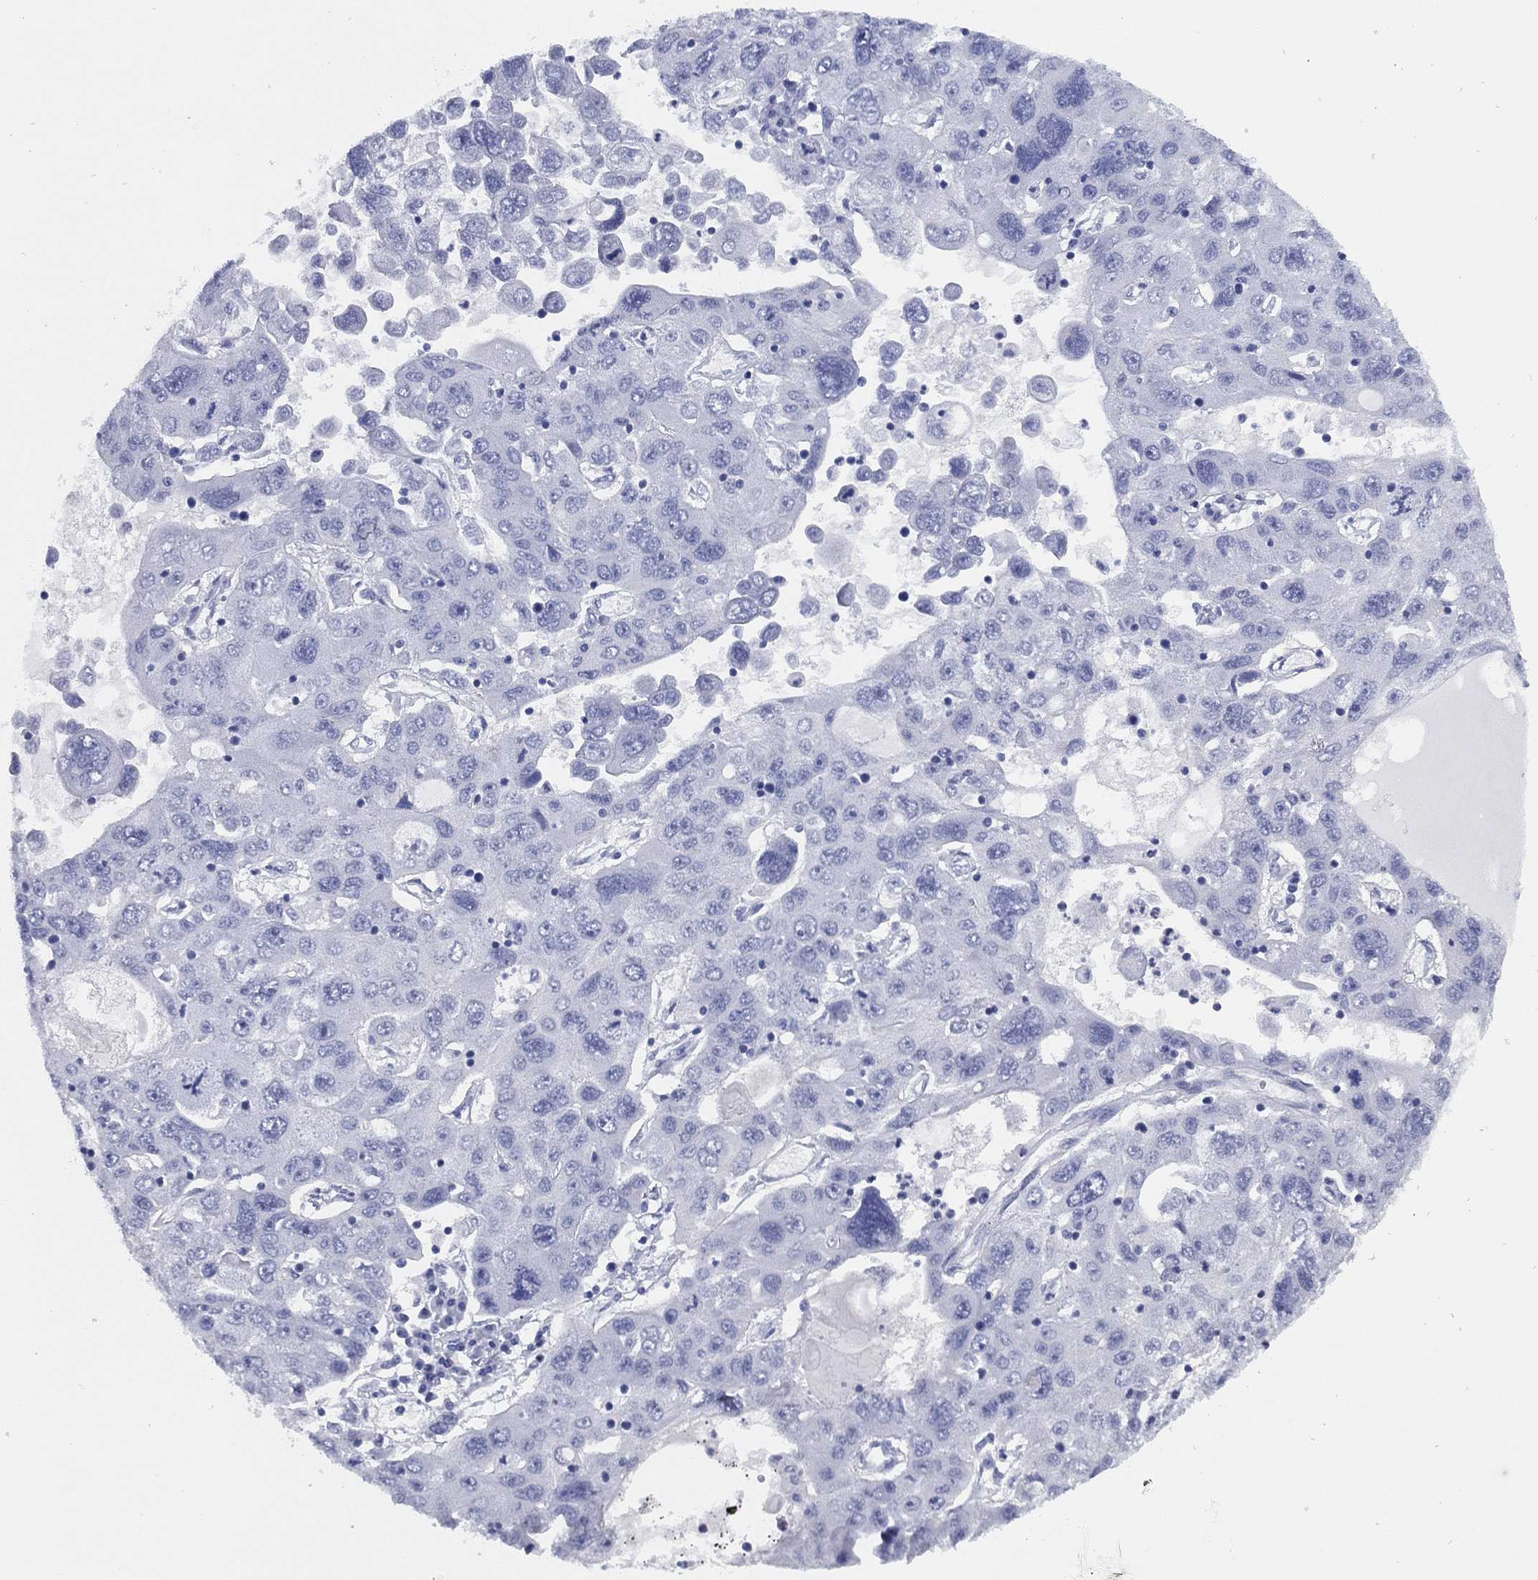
{"staining": {"intensity": "negative", "quantity": "none", "location": "none"}, "tissue": "stomach cancer", "cell_type": "Tumor cells", "image_type": "cancer", "snomed": [{"axis": "morphology", "description": "Adenocarcinoma, NOS"}, {"axis": "topography", "description": "Stomach"}], "caption": "Micrograph shows no significant protein expression in tumor cells of stomach adenocarcinoma.", "gene": "TMEM252", "patient": {"sex": "male", "age": 56}}